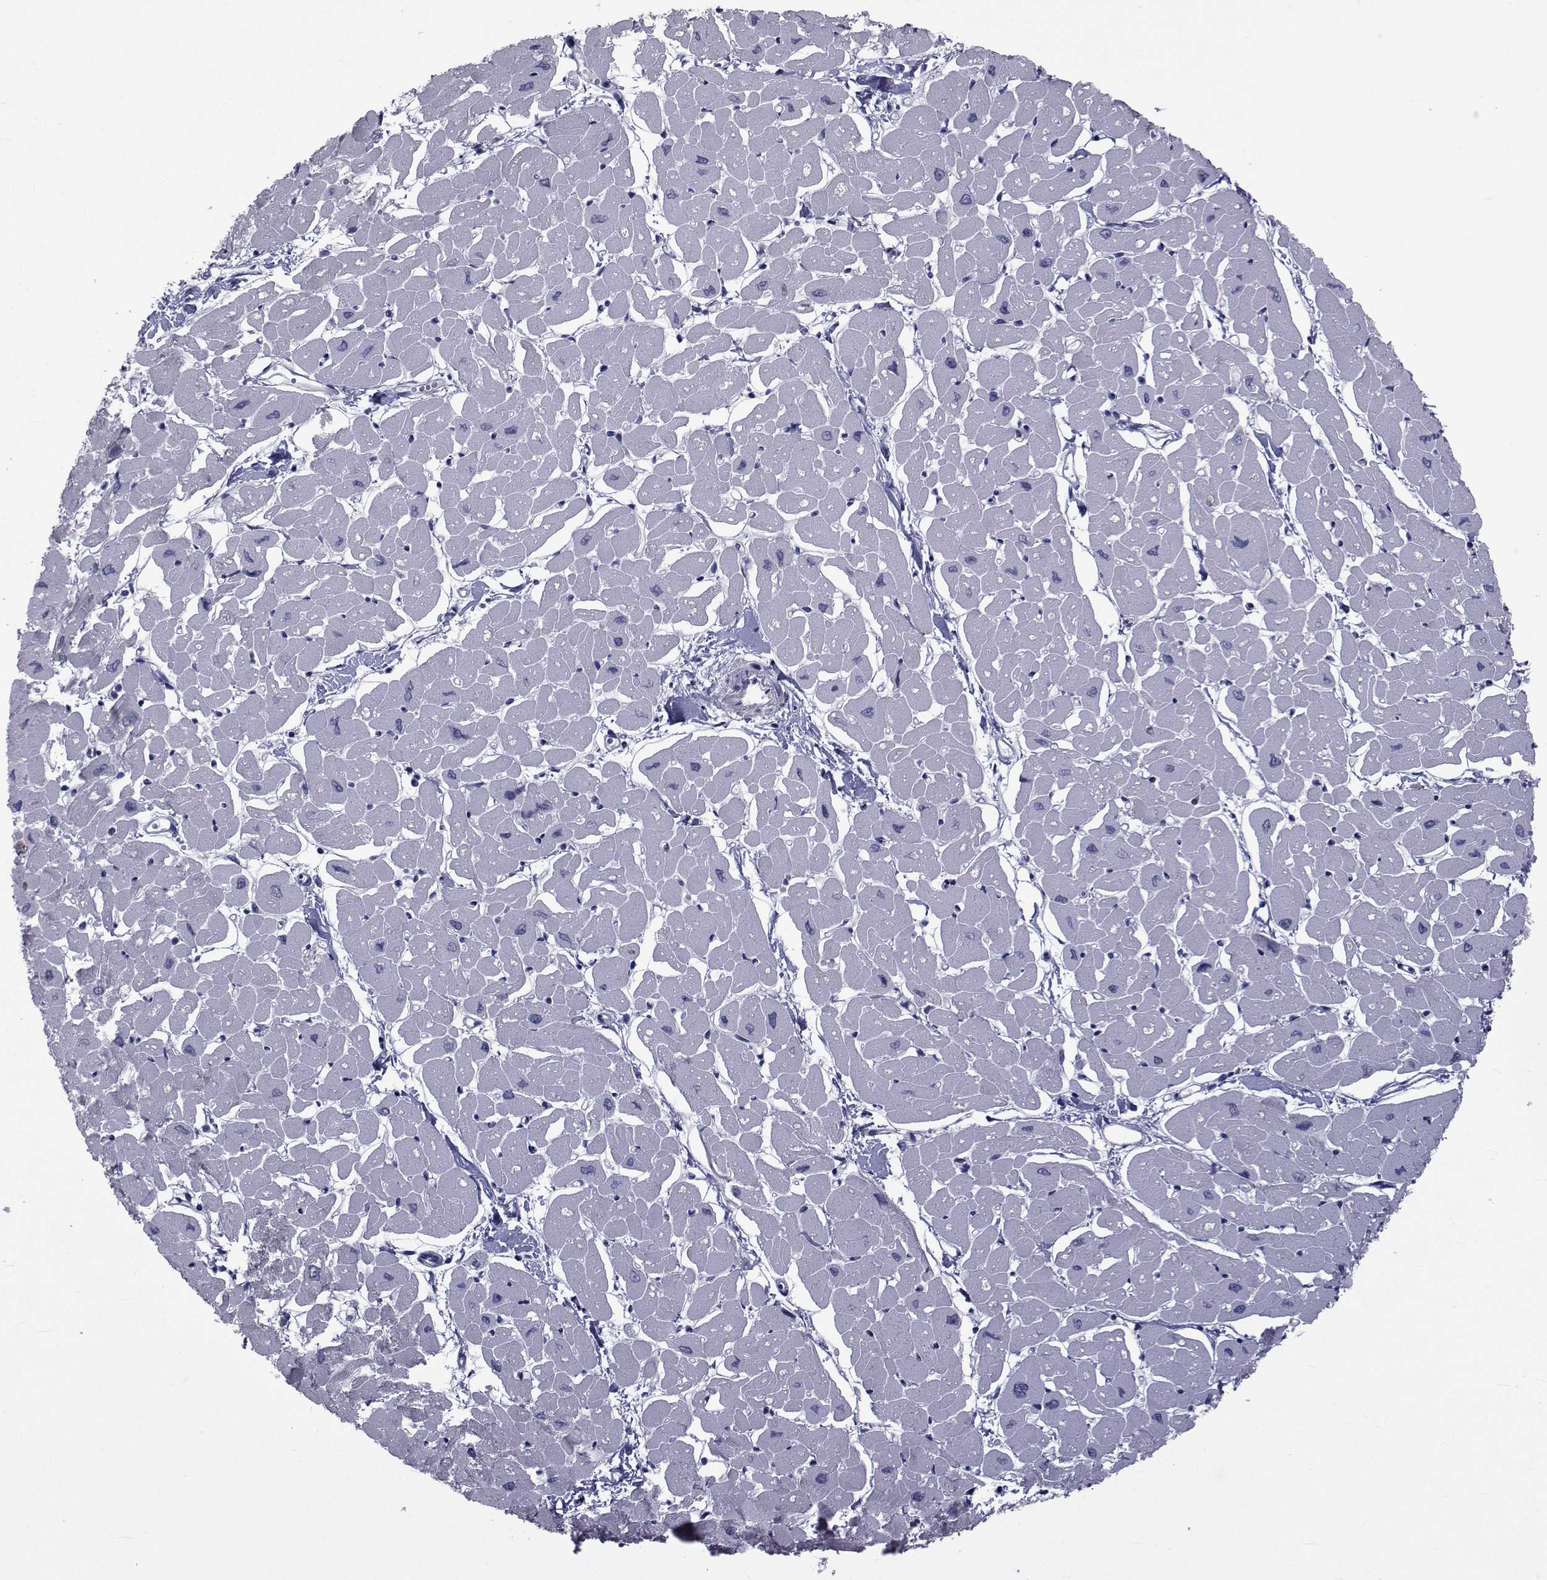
{"staining": {"intensity": "negative", "quantity": "none", "location": "none"}, "tissue": "heart muscle", "cell_type": "Cardiomyocytes", "image_type": "normal", "snomed": [{"axis": "morphology", "description": "Normal tissue, NOS"}, {"axis": "topography", "description": "Heart"}], "caption": "This is an immunohistochemistry histopathology image of unremarkable heart muscle. There is no staining in cardiomyocytes.", "gene": "SLC30A10", "patient": {"sex": "male", "age": 57}}